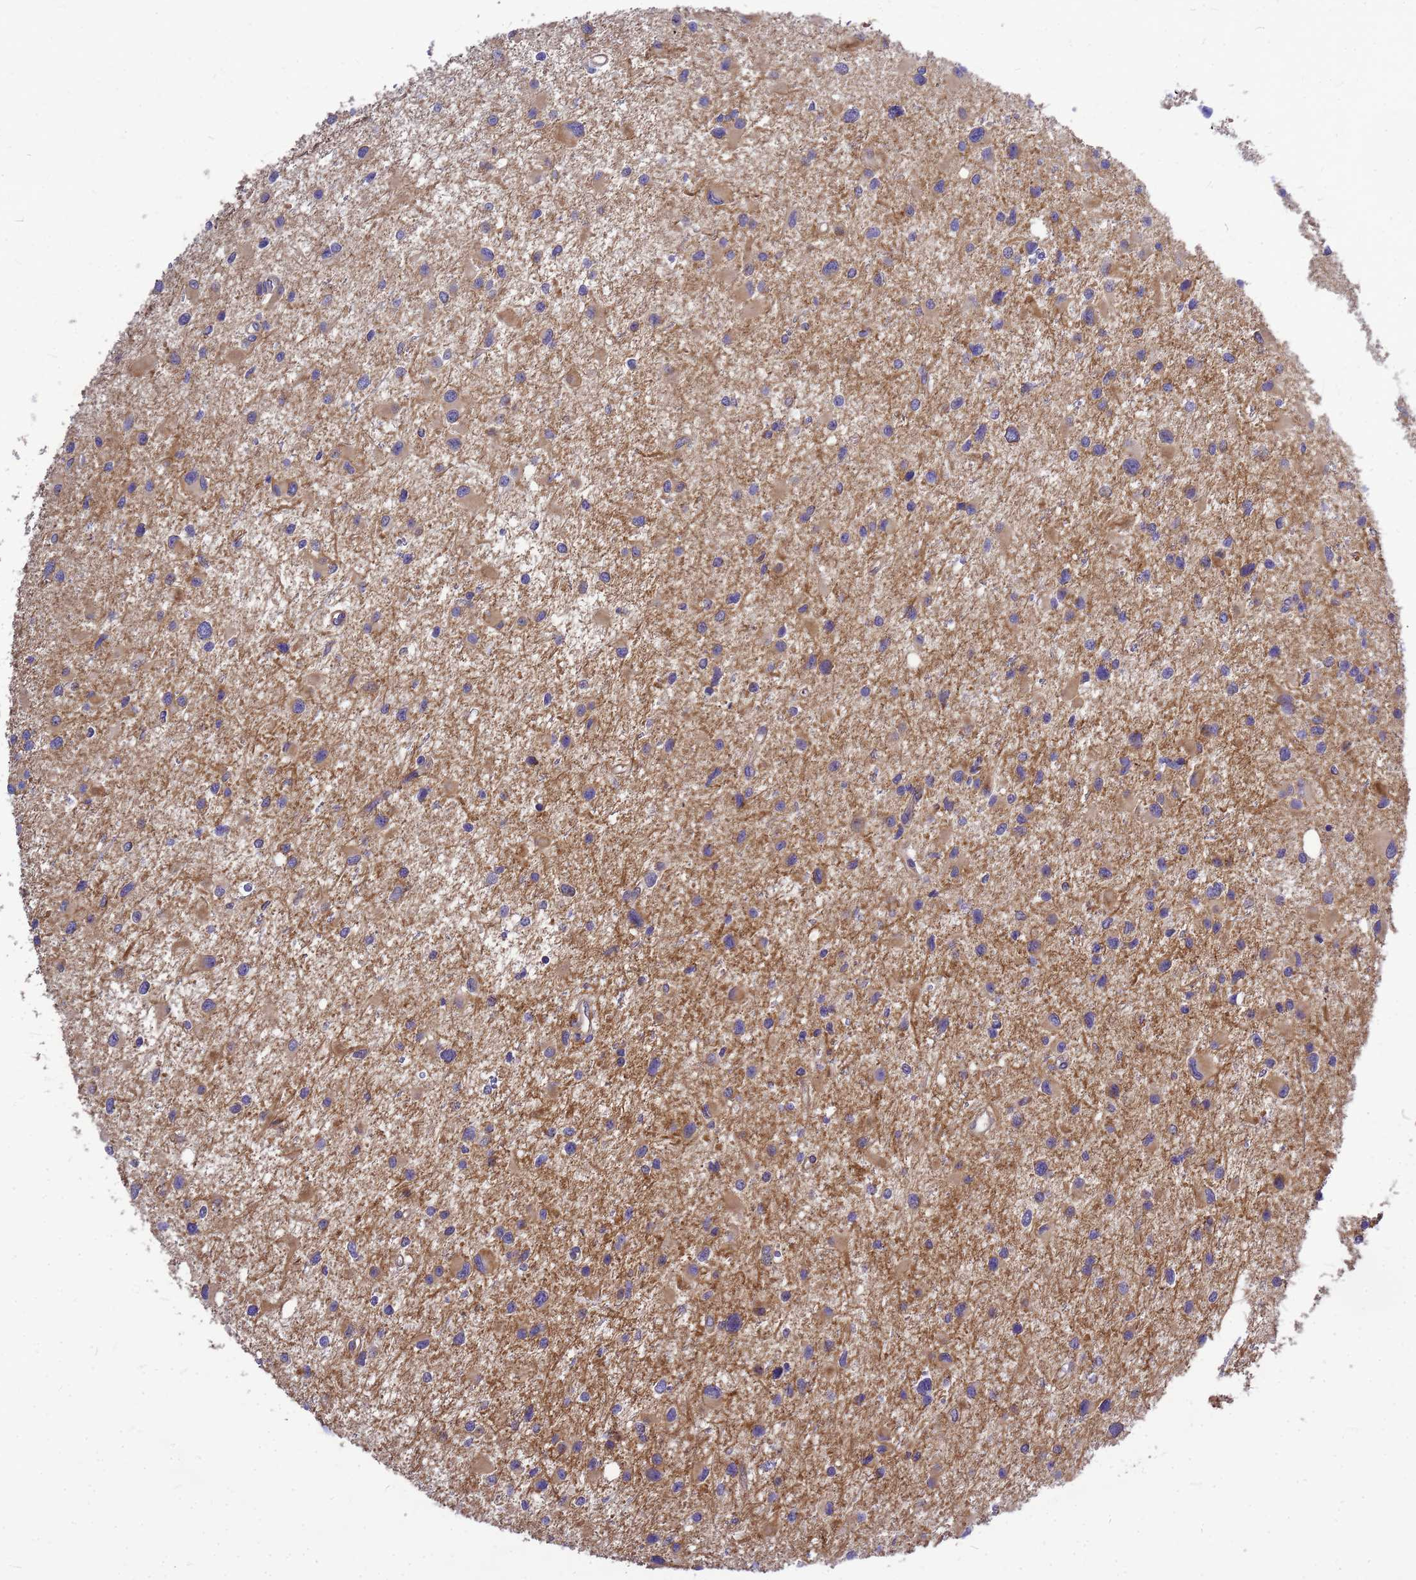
{"staining": {"intensity": "negative", "quantity": "none", "location": "none"}, "tissue": "glioma", "cell_type": "Tumor cells", "image_type": "cancer", "snomed": [{"axis": "morphology", "description": "Glioma, malignant, Low grade"}, {"axis": "topography", "description": "Brain"}], "caption": "Malignant glioma (low-grade) stained for a protein using IHC displays no positivity tumor cells.", "gene": "FBXW5", "patient": {"sex": "female", "age": 32}}